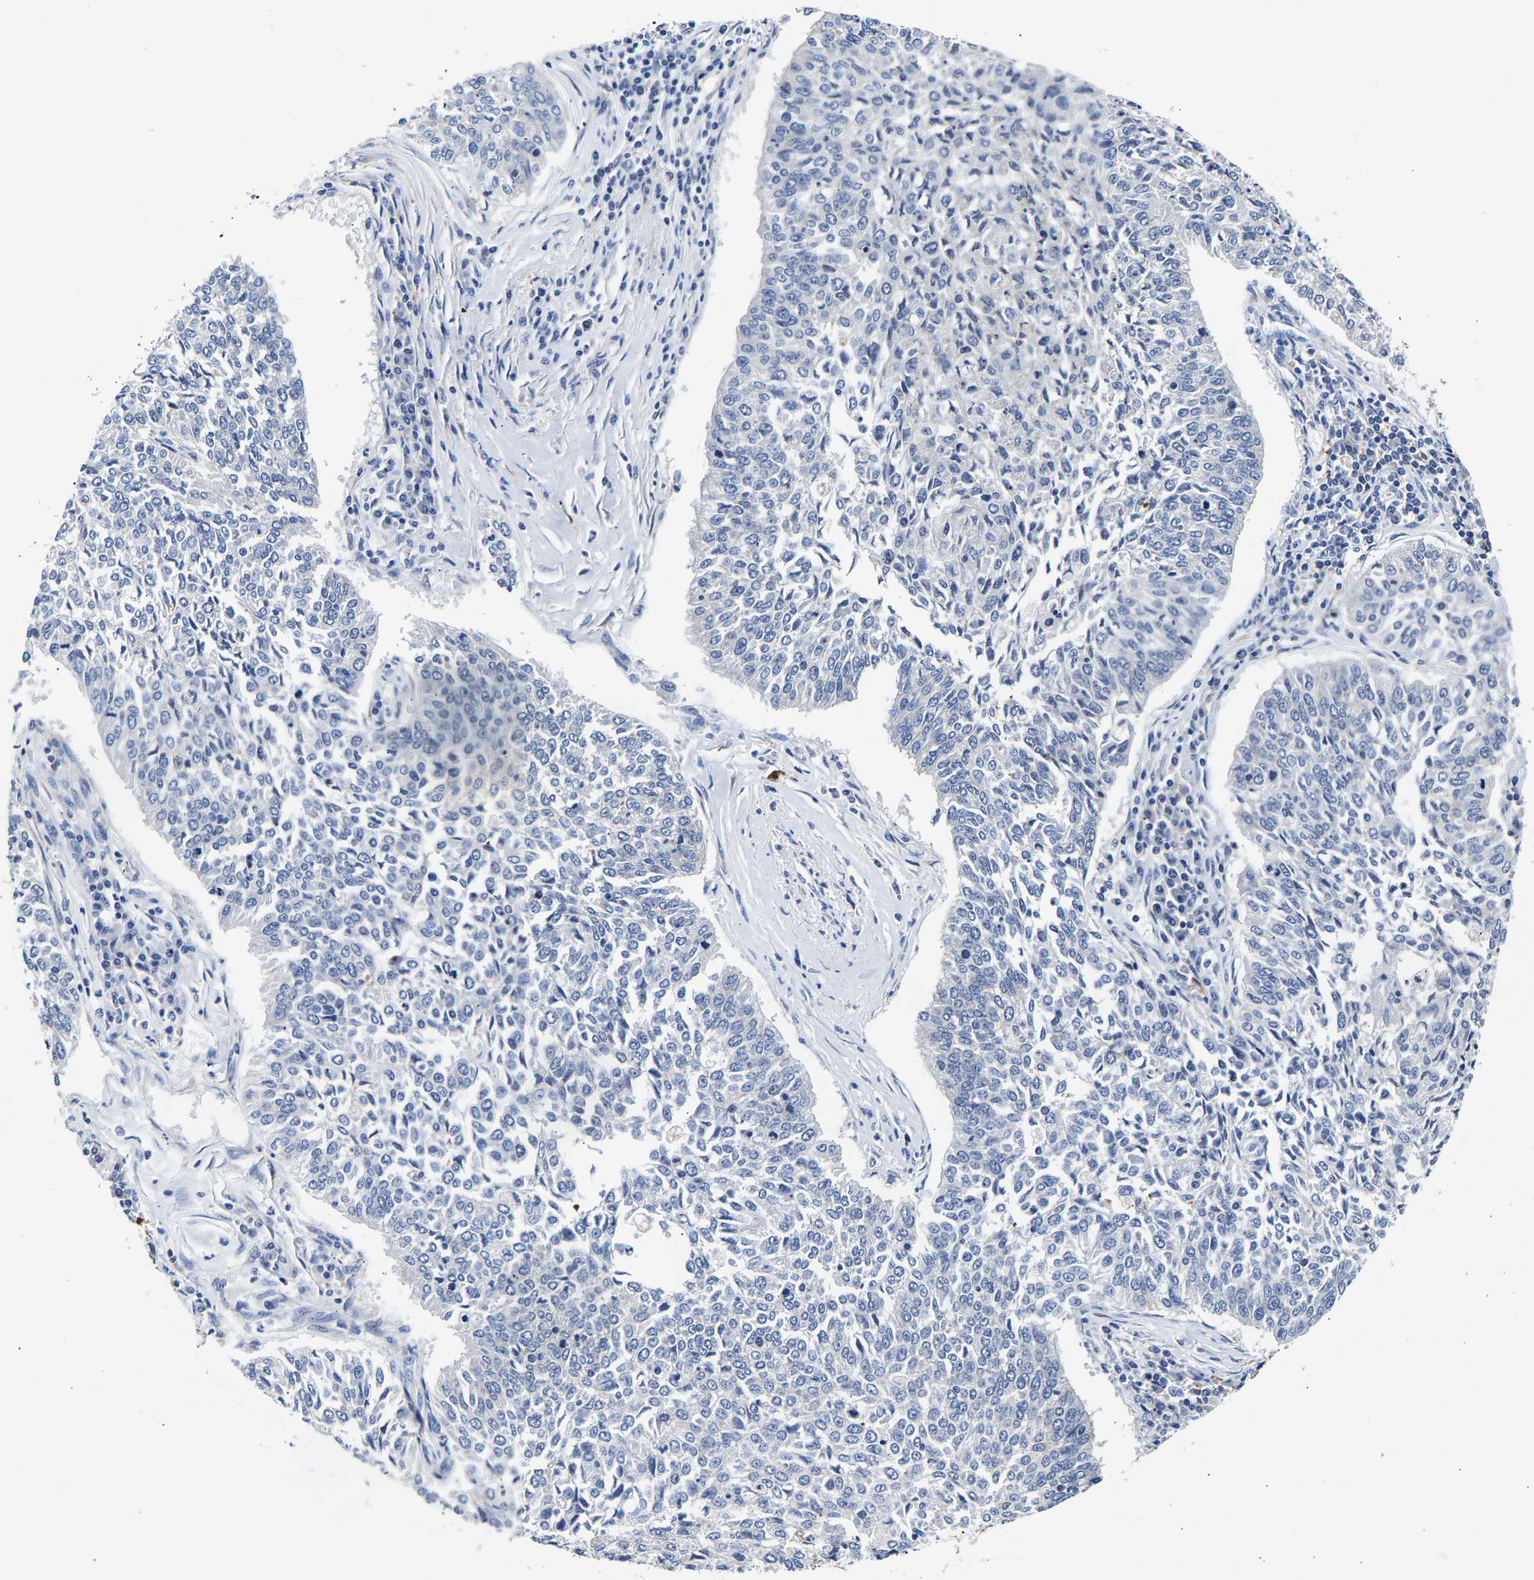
{"staining": {"intensity": "negative", "quantity": "none", "location": "none"}, "tissue": "lung cancer", "cell_type": "Tumor cells", "image_type": "cancer", "snomed": [{"axis": "morphology", "description": "Normal tissue, NOS"}, {"axis": "morphology", "description": "Squamous cell carcinoma, NOS"}, {"axis": "topography", "description": "Cartilage tissue"}, {"axis": "topography", "description": "Bronchus"}, {"axis": "topography", "description": "Lung"}], "caption": "Tumor cells show no significant positivity in squamous cell carcinoma (lung). (Brightfield microscopy of DAB (3,3'-diaminobenzidine) IHC at high magnification).", "gene": "CCDC6", "patient": {"sex": "female", "age": 49}}